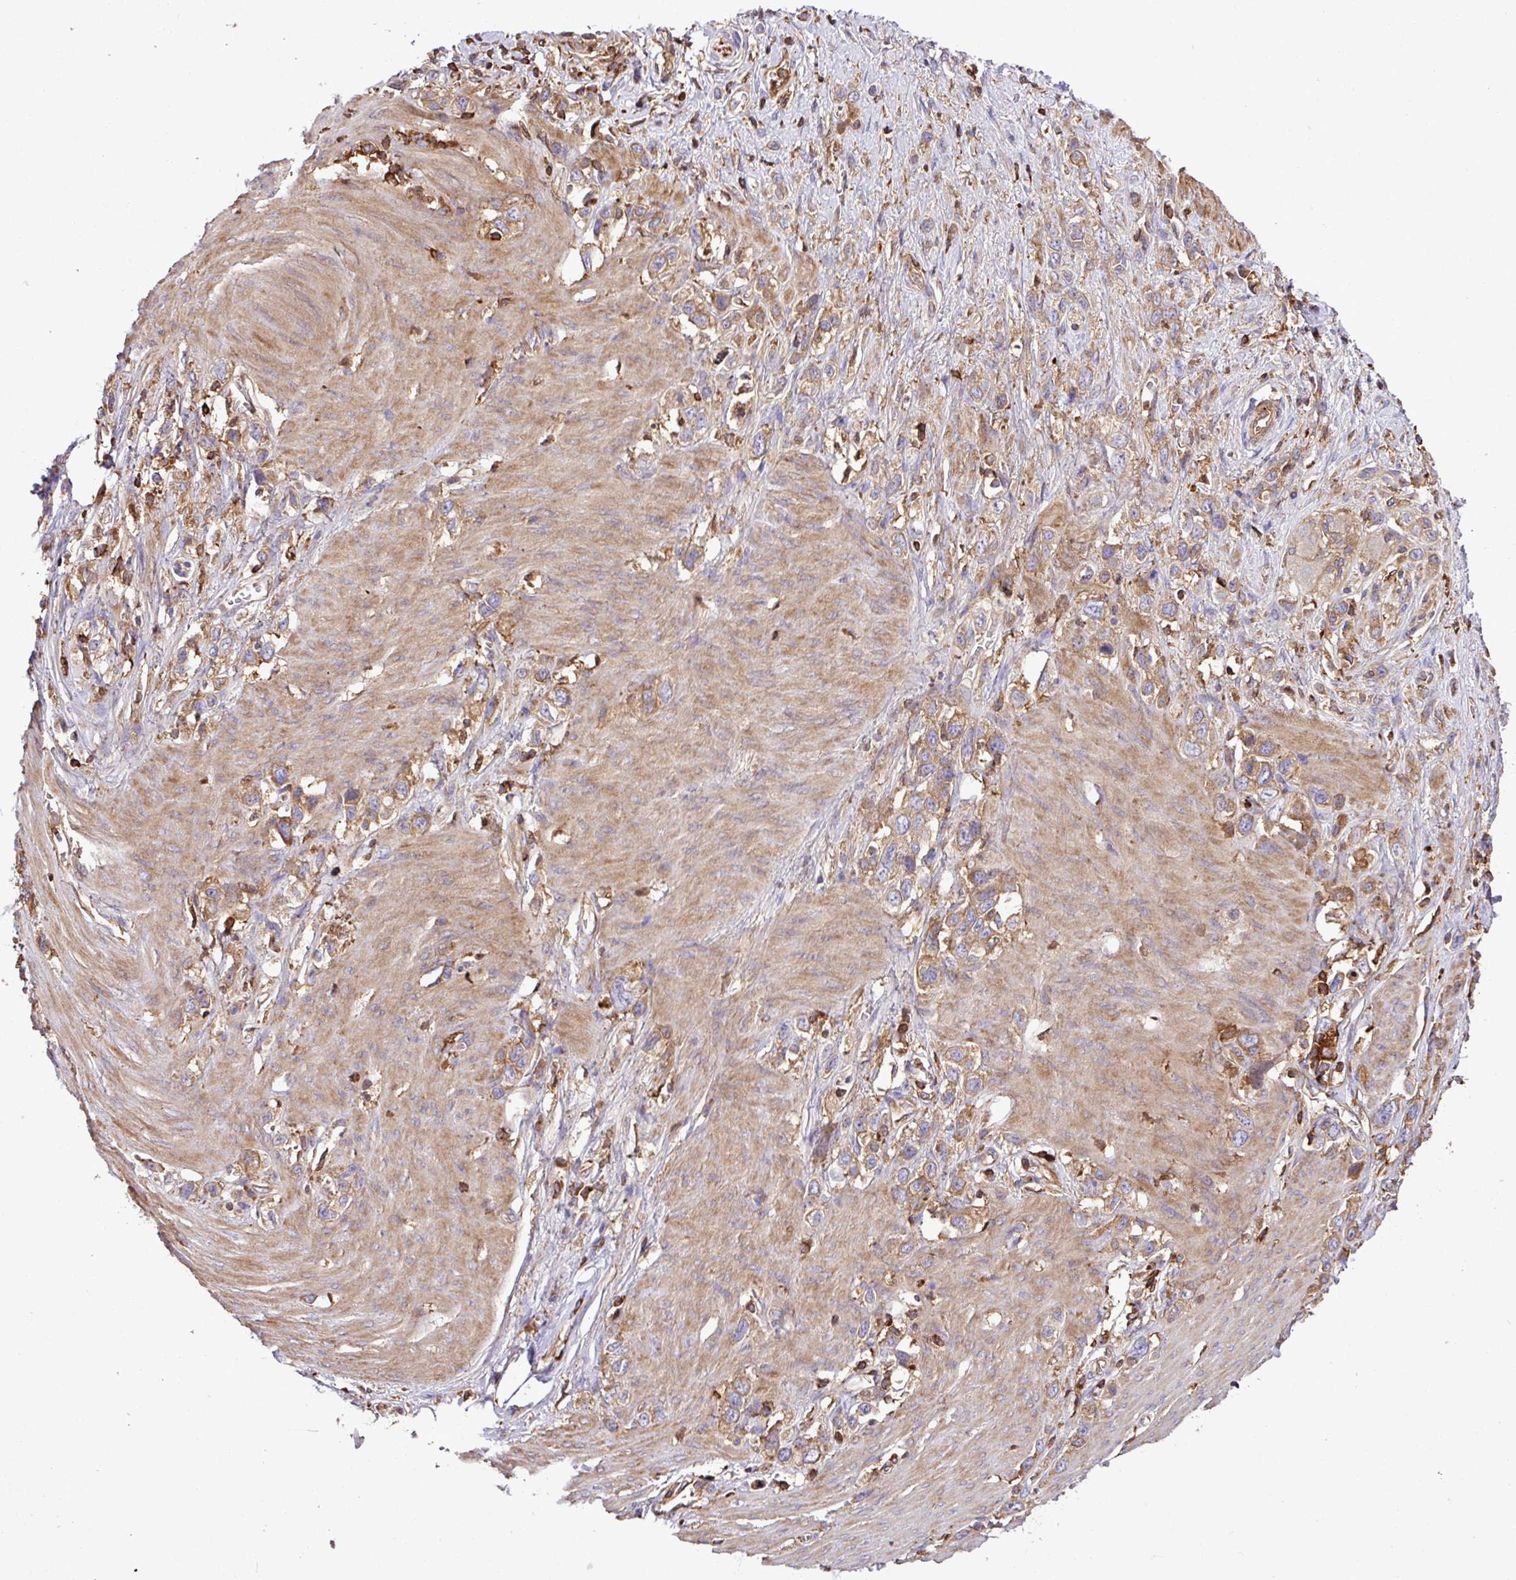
{"staining": {"intensity": "weak", "quantity": ">75%", "location": "cytoplasmic/membranous"}, "tissue": "stomach cancer", "cell_type": "Tumor cells", "image_type": "cancer", "snomed": [{"axis": "morphology", "description": "Adenocarcinoma, NOS"}, {"axis": "topography", "description": "Stomach"}], "caption": "Human stomach cancer stained for a protein (brown) demonstrates weak cytoplasmic/membranous positive expression in approximately >75% of tumor cells.", "gene": "PGAP6", "patient": {"sex": "female", "age": 65}}